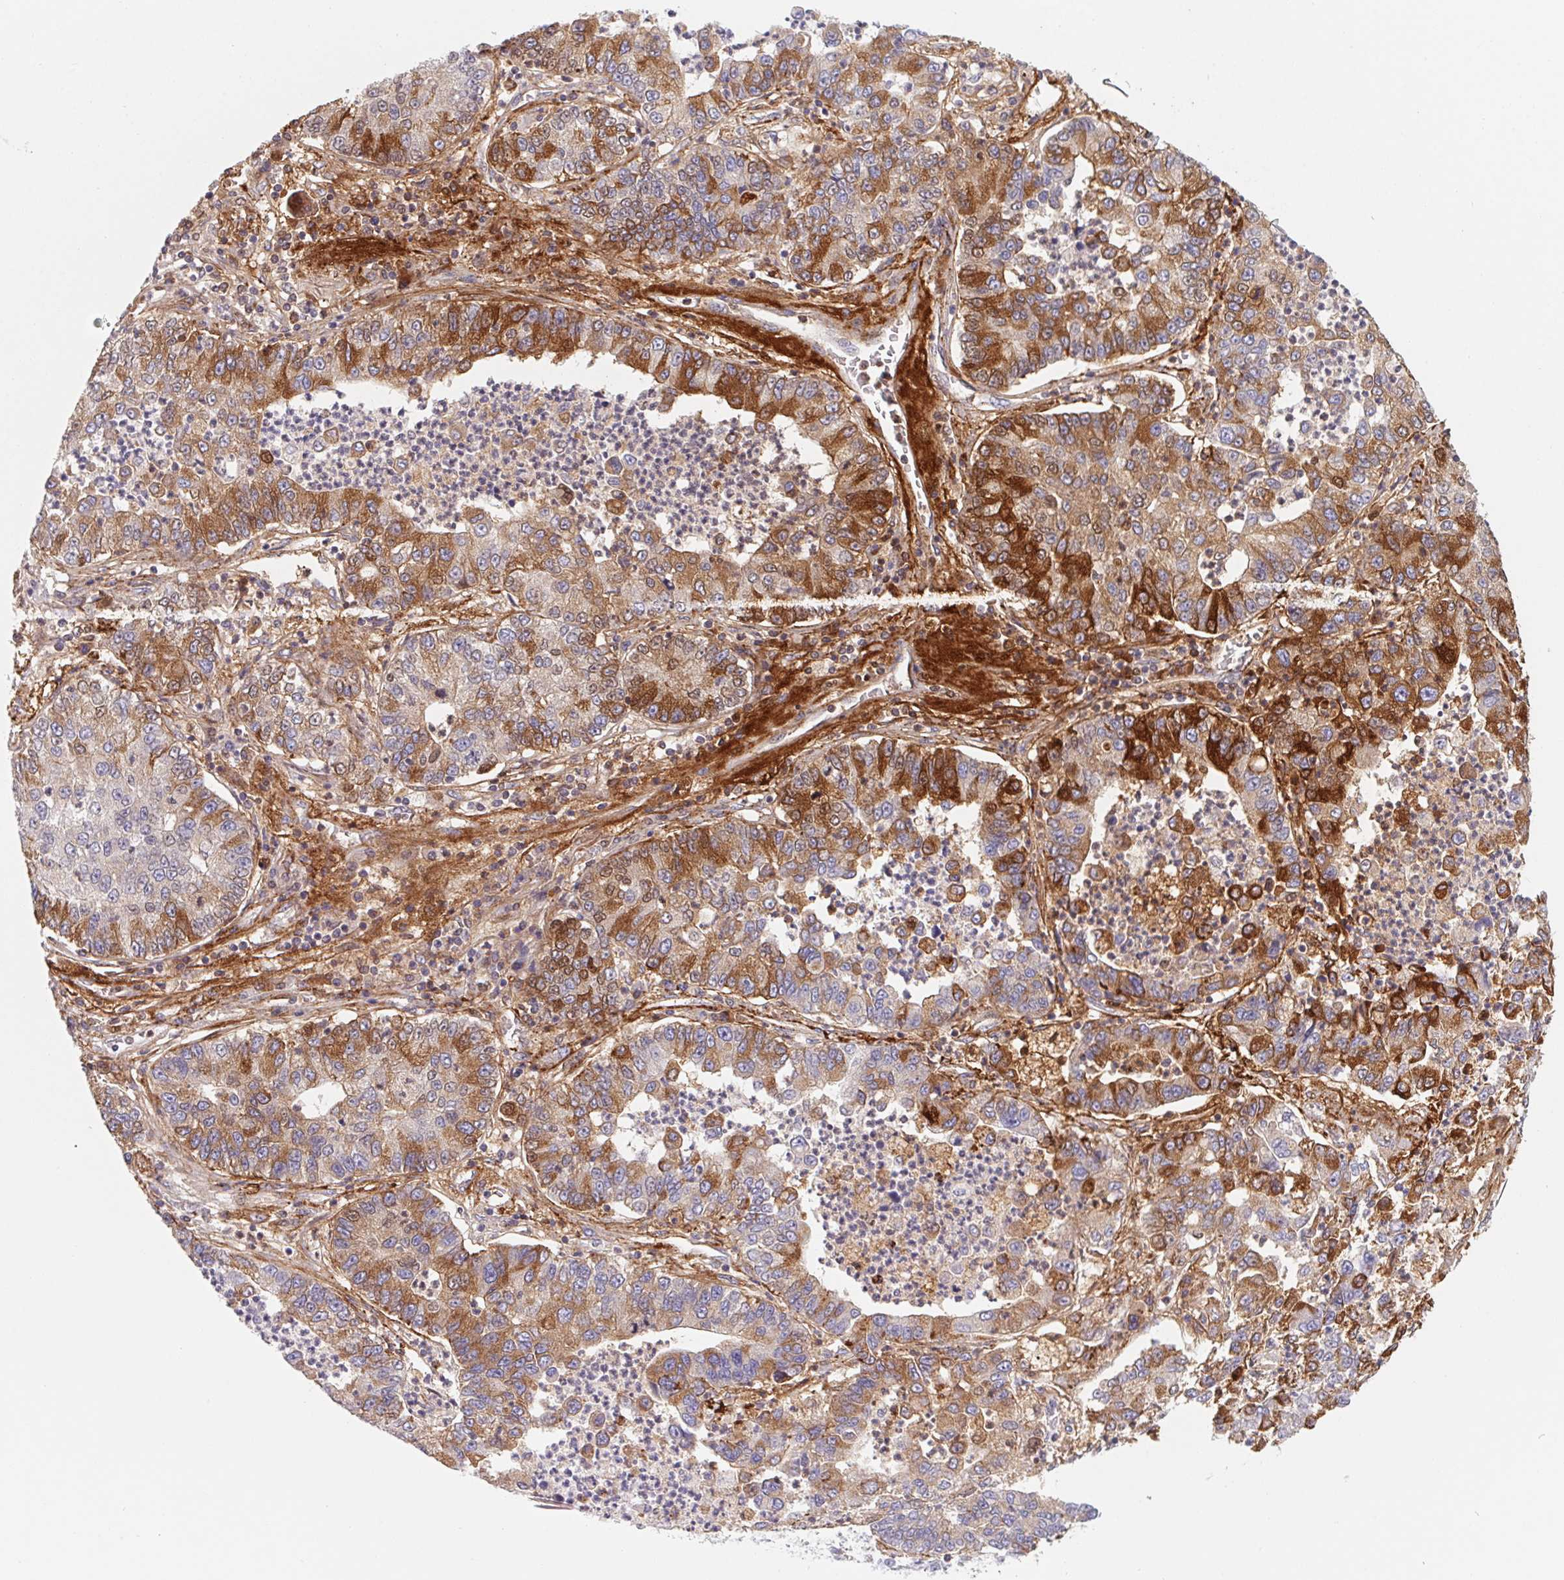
{"staining": {"intensity": "moderate", "quantity": "25%-75%", "location": "cytoplasmic/membranous"}, "tissue": "lung cancer", "cell_type": "Tumor cells", "image_type": "cancer", "snomed": [{"axis": "morphology", "description": "Adenocarcinoma, NOS"}, {"axis": "topography", "description": "Lung"}], "caption": "A high-resolution image shows immunohistochemistry staining of lung cancer, which demonstrates moderate cytoplasmic/membranous expression in about 25%-75% of tumor cells. Nuclei are stained in blue.", "gene": "LPA", "patient": {"sex": "female", "age": 57}}